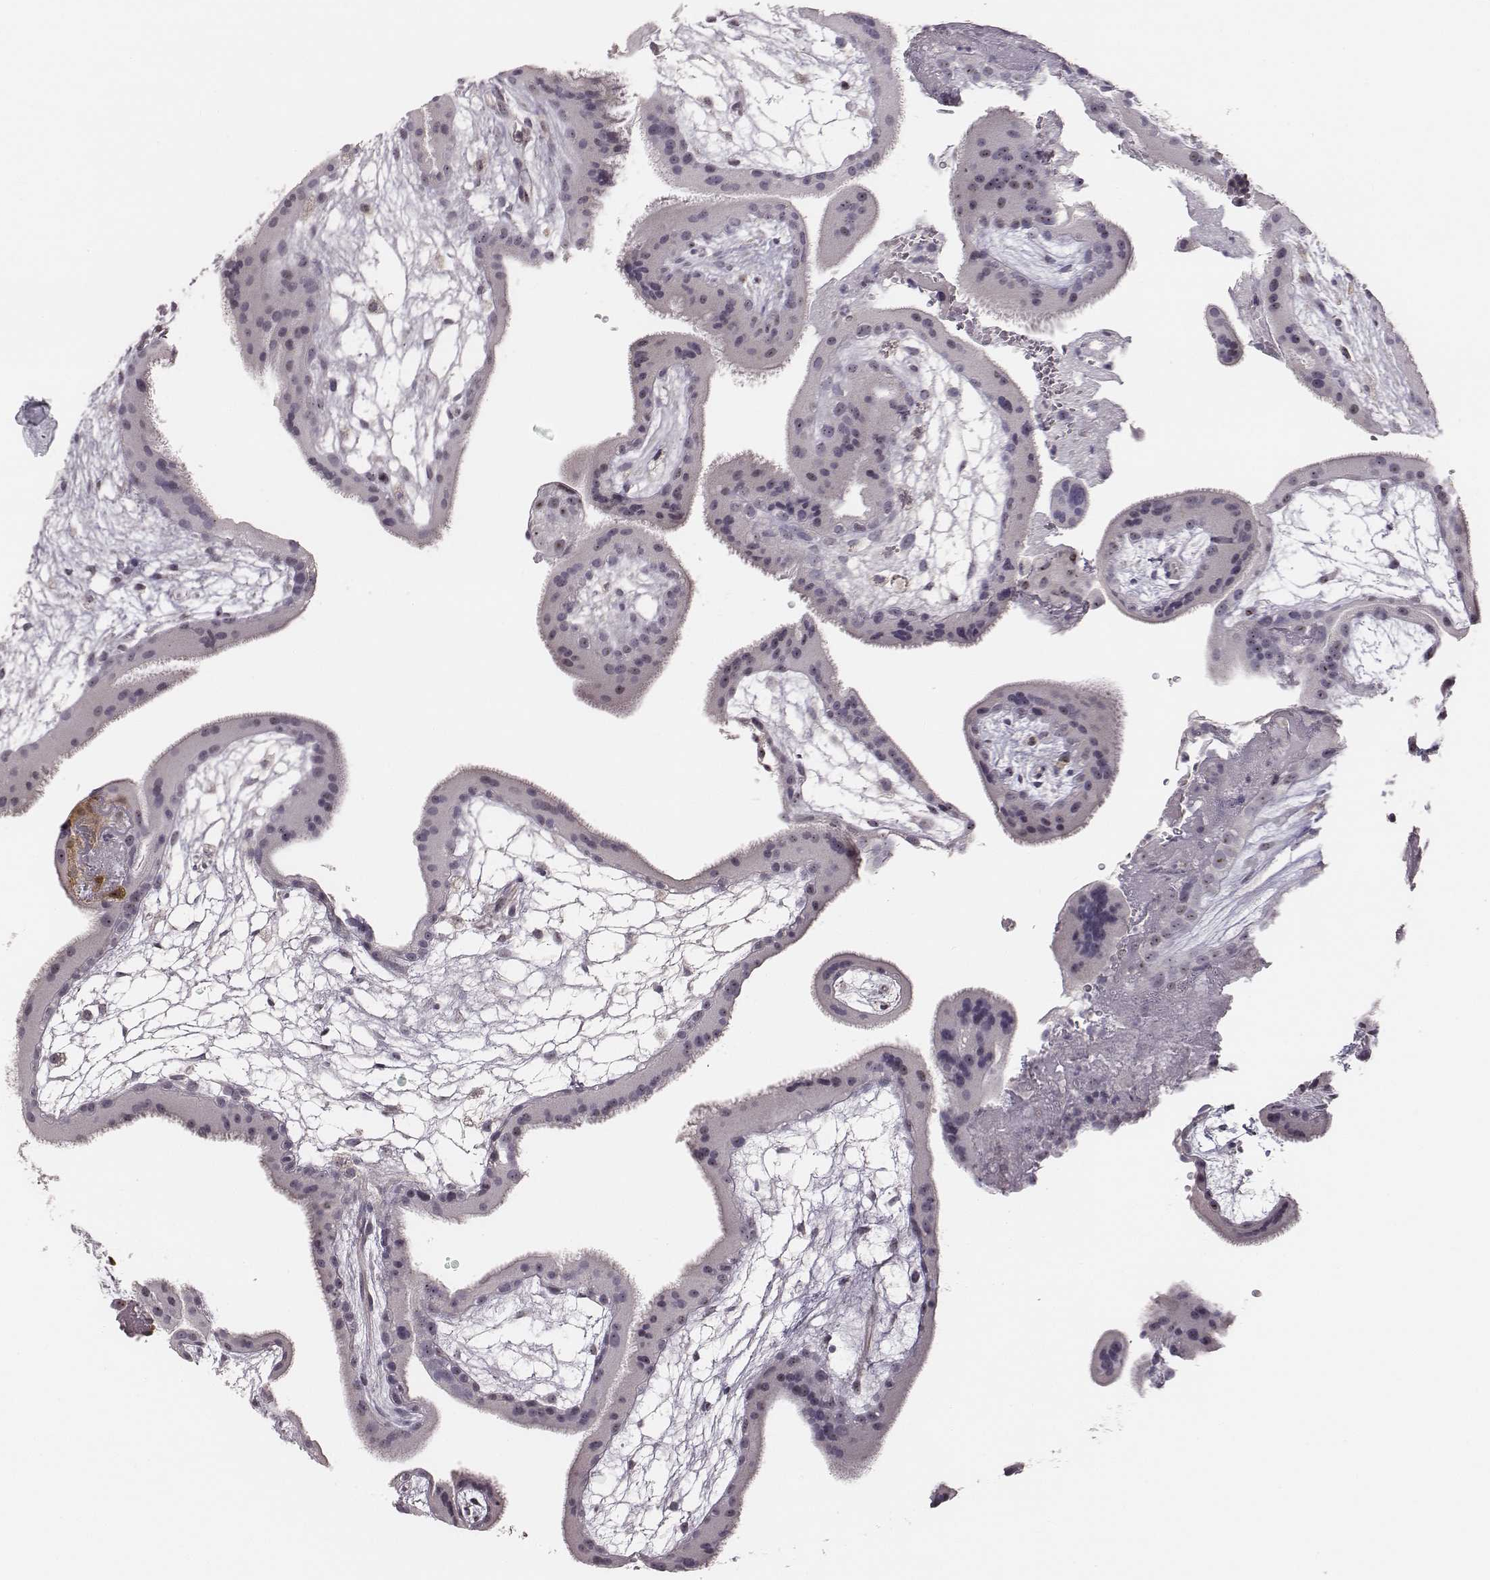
{"staining": {"intensity": "negative", "quantity": "none", "location": "none"}, "tissue": "placenta", "cell_type": "Decidual cells", "image_type": "normal", "snomed": [{"axis": "morphology", "description": "Normal tissue, NOS"}, {"axis": "topography", "description": "Placenta"}], "caption": "This image is of benign placenta stained with immunohistochemistry (IHC) to label a protein in brown with the nuclei are counter-stained blue. There is no positivity in decidual cells. Brightfield microscopy of immunohistochemistry stained with DAB (3,3'-diaminobenzidine) (brown) and hematoxylin (blue), captured at high magnification.", "gene": "NIFK", "patient": {"sex": "female", "age": 19}}